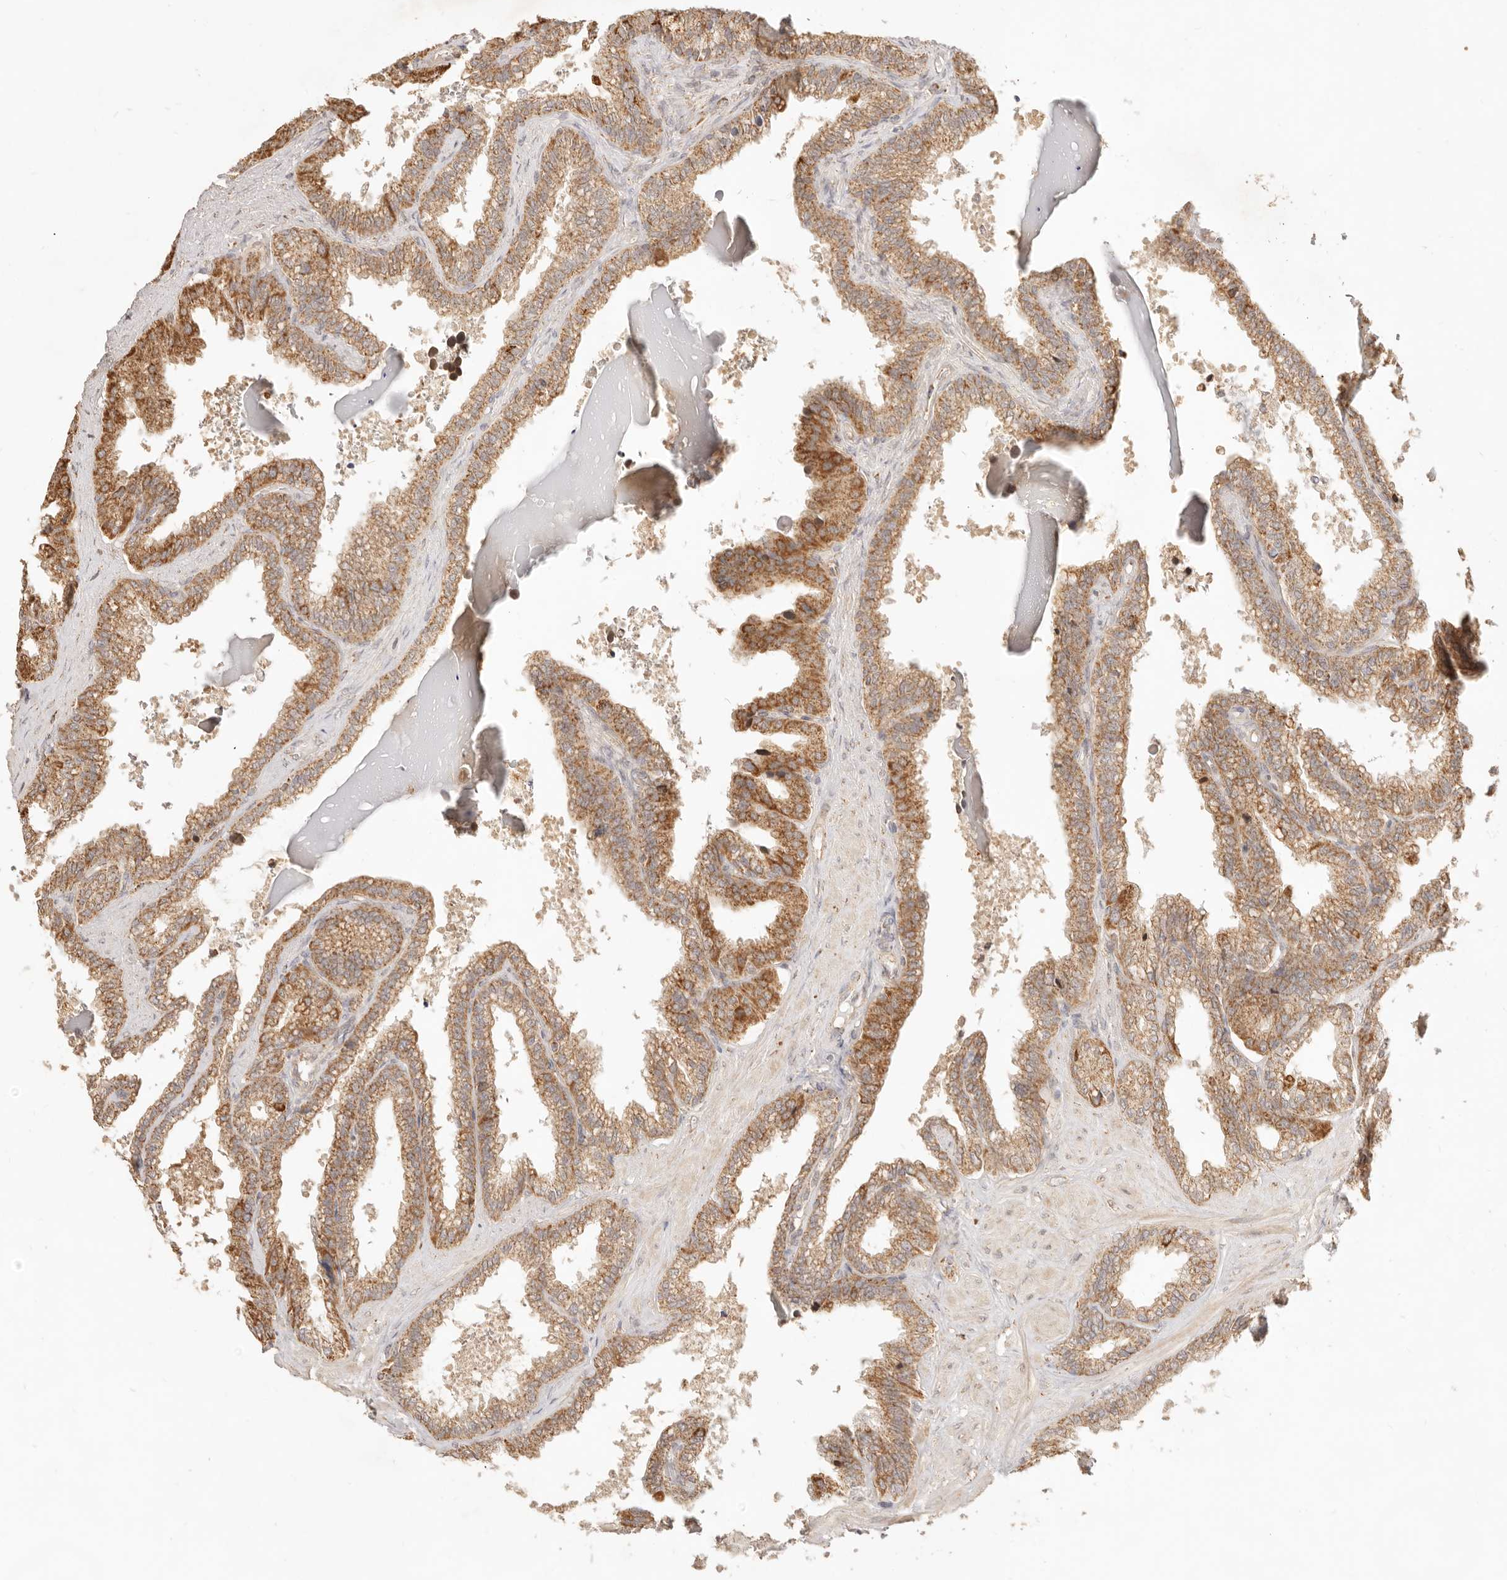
{"staining": {"intensity": "moderate", "quantity": ">75%", "location": "cytoplasmic/membranous"}, "tissue": "seminal vesicle", "cell_type": "Glandular cells", "image_type": "normal", "snomed": [{"axis": "morphology", "description": "Normal tissue, NOS"}, {"axis": "topography", "description": "Seminal veicle"}], "caption": "Moderate cytoplasmic/membranous staining for a protein is present in about >75% of glandular cells of benign seminal vesicle using immunohistochemistry (IHC).", "gene": "CPLANE2", "patient": {"sex": "male", "age": 46}}